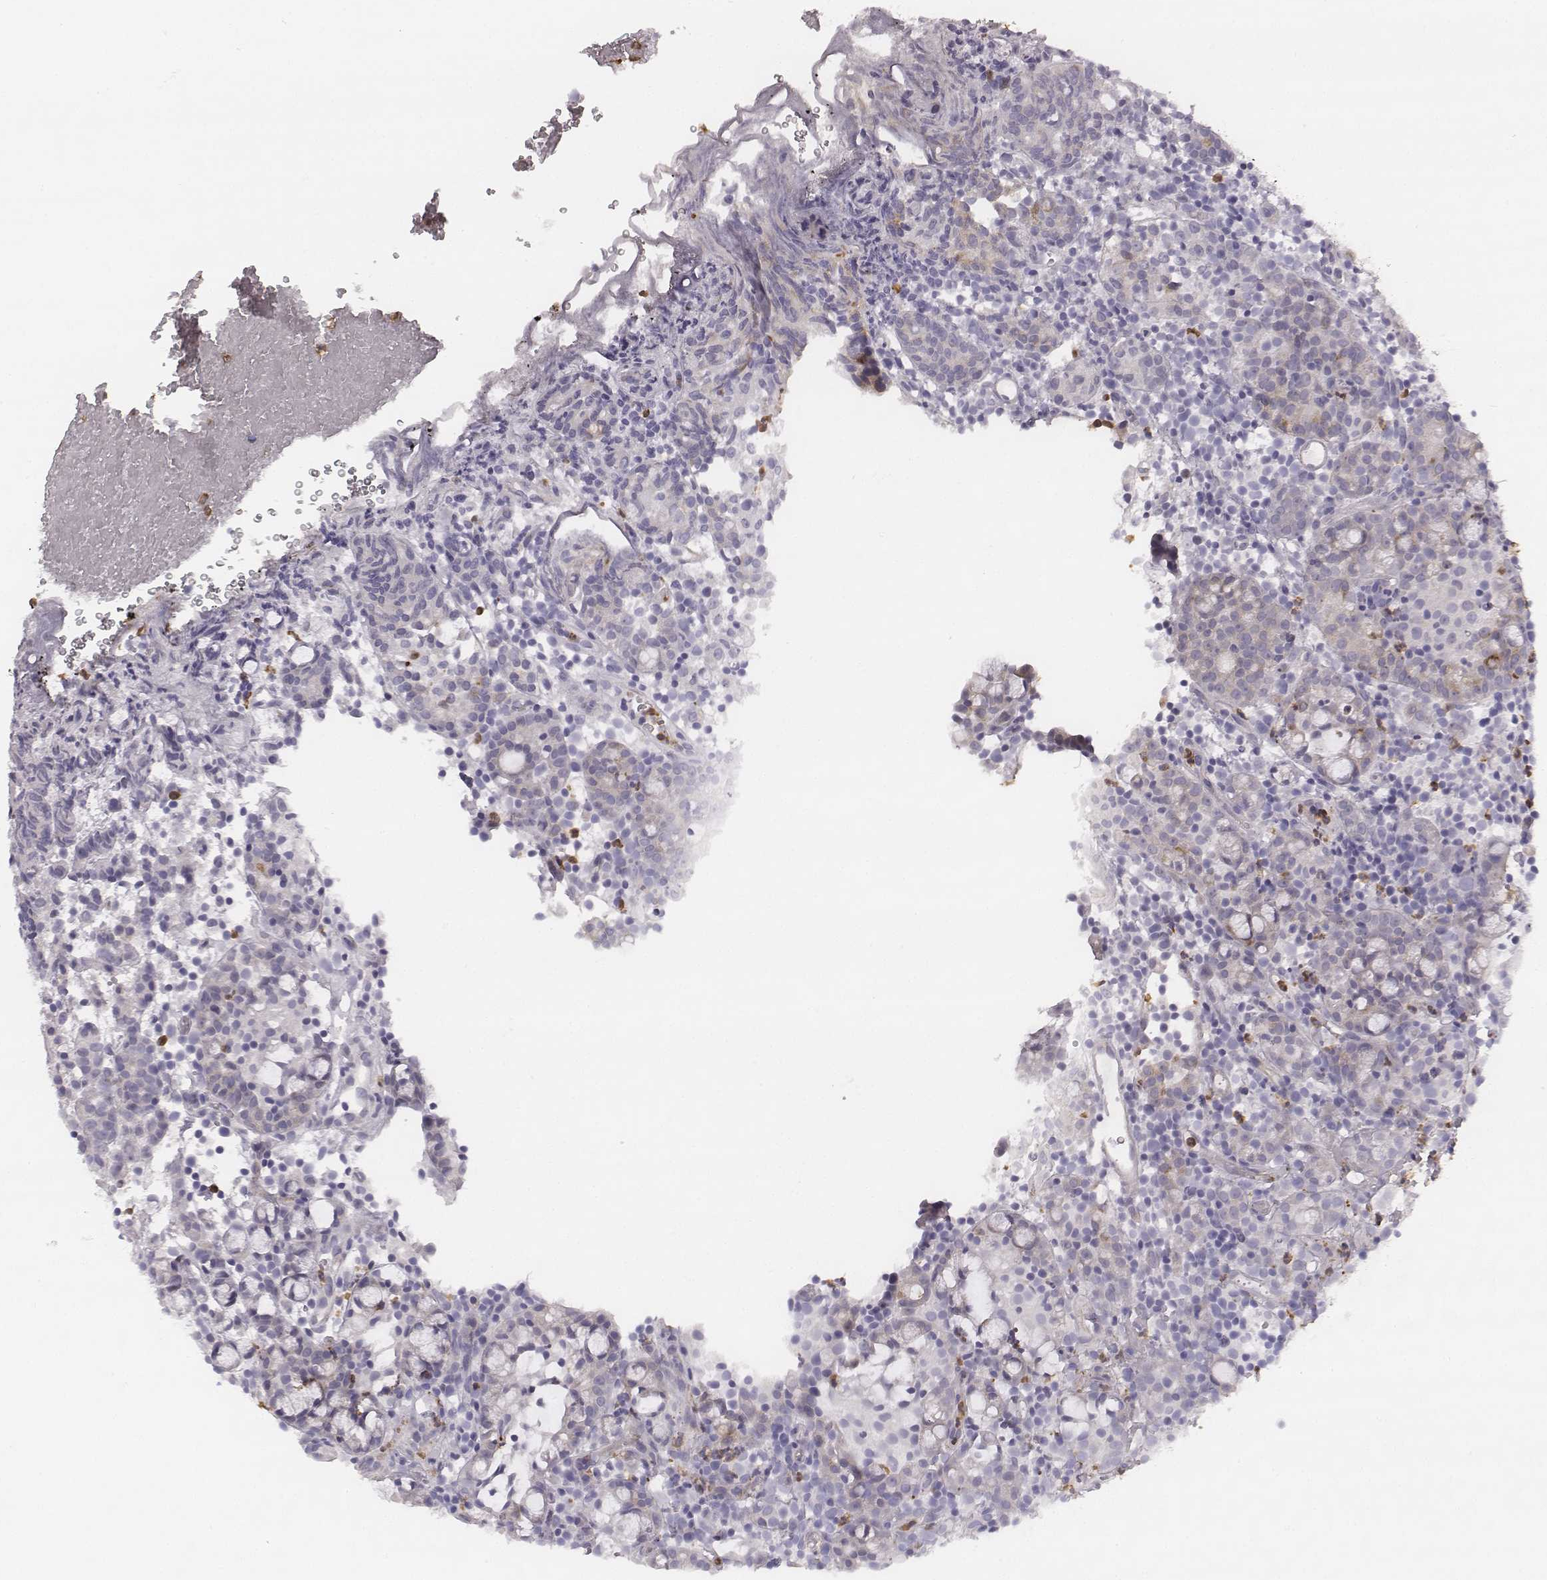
{"staining": {"intensity": "negative", "quantity": "none", "location": "none"}, "tissue": "prostate cancer", "cell_type": "Tumor cells", "image_type": "cancer", "snomed": [{"axis": "morphology", "description": "Adenocarcinoma, High grade"}, {"axis": "topography", "description": "Prostate"}], "caption": "Prostate cancer (adenocarcinoma (high-grade)) stained for a protein using immunohistochemistry displays no expression tumor cells.", "gene": "KCNJ12", "patient": {"sex": "male", "age": 53}}